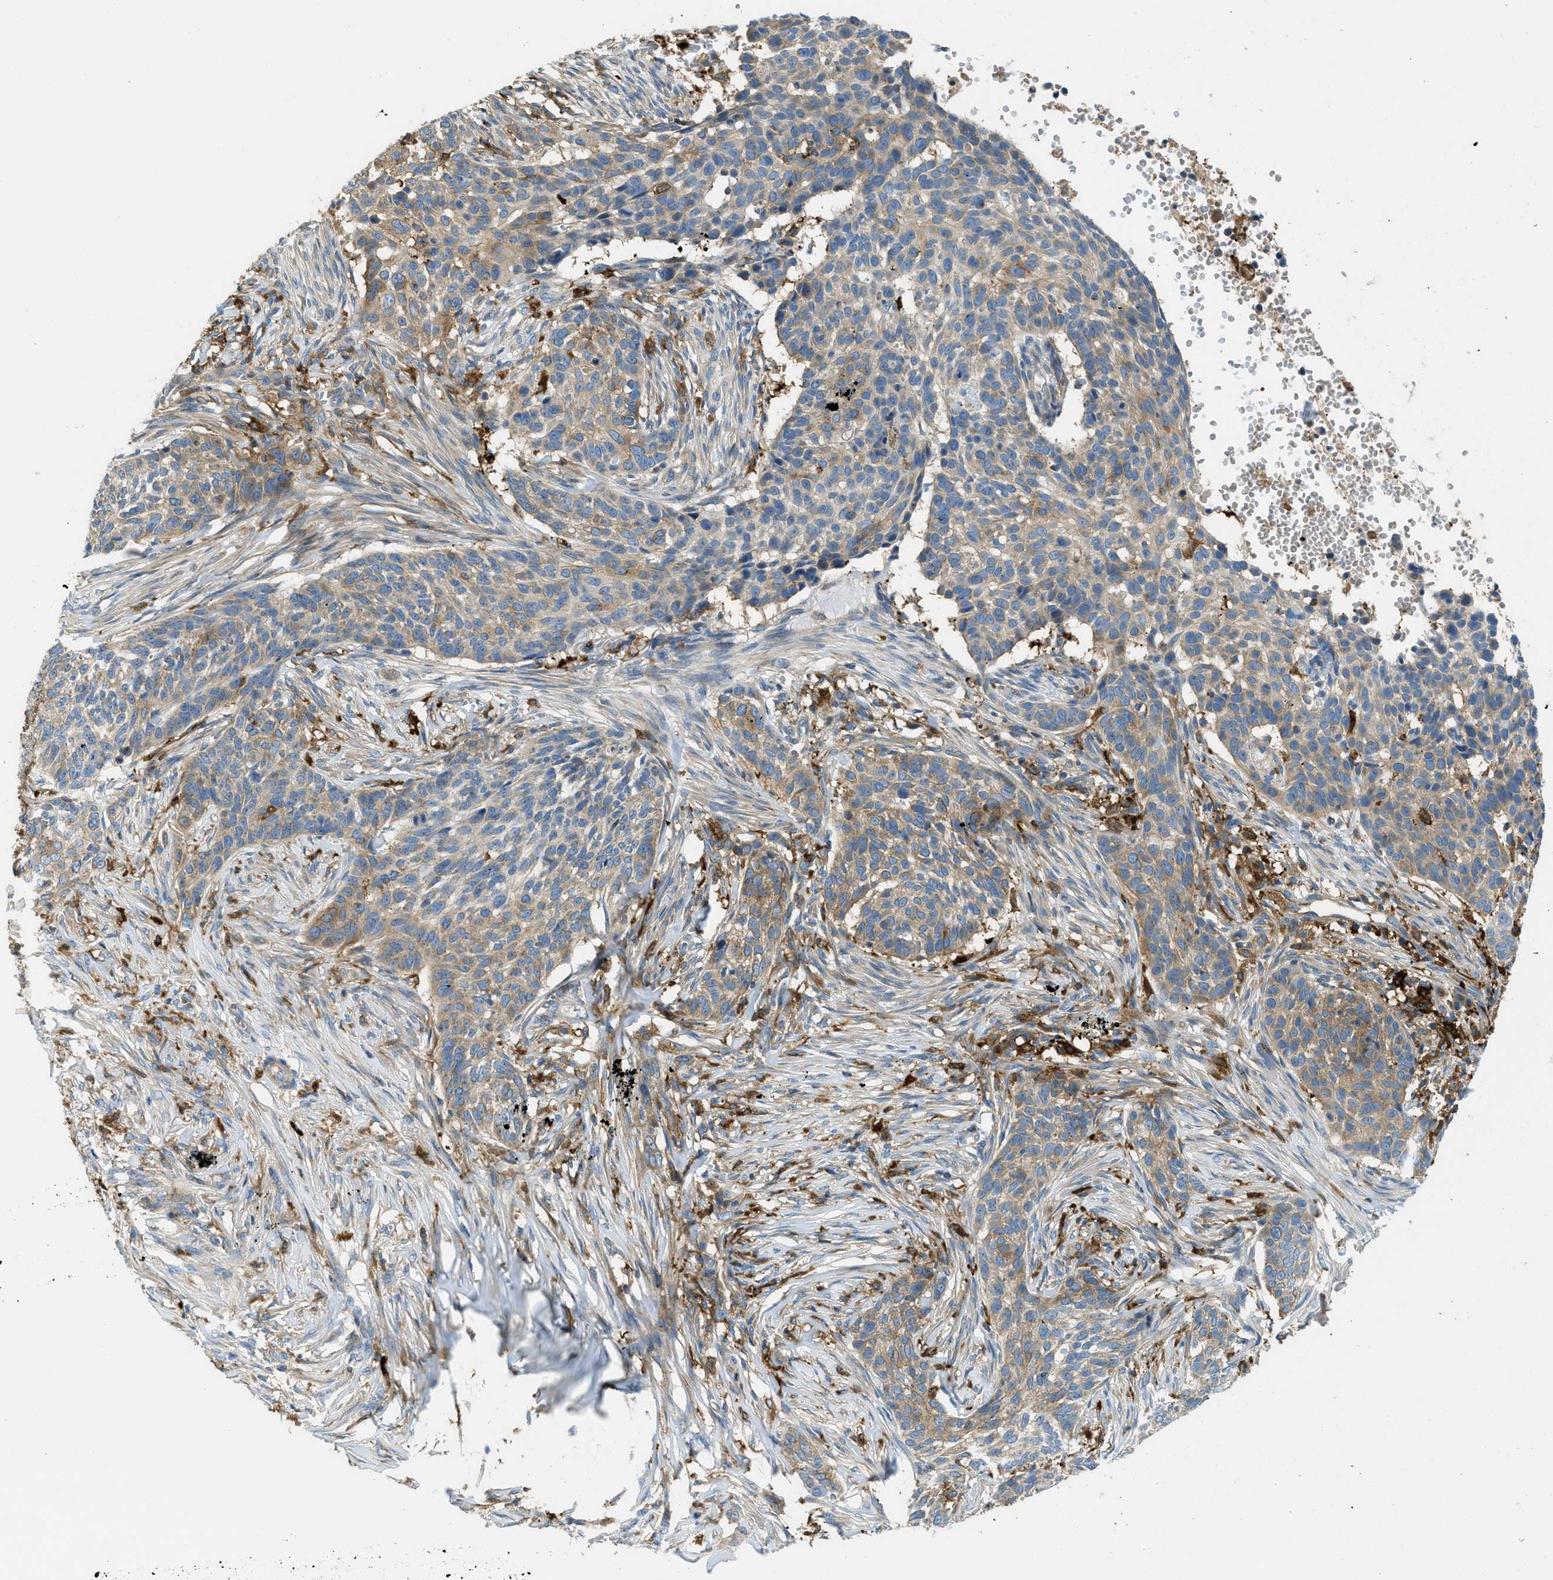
{"staining": {"intensity": "weak", "quantity": ">75%", "location": "cytoplasmic/membranous"}, "tissue": "skin cancer", "cell_type": "Tumor cells", "image_type": "cancer", "snomed": [{"axis": "morphology", "description": "Basal cell carcinoma"}, {"axis": "topography", "description": "Skin"}], "caption": "Skin cancer stained with a brown dye demonstrates weak cytoplasmic/membranous positive expression in approximately >75% of tumor cells.", "gene": "RFFL", "patient": {"sex": "male", "age": 85}}